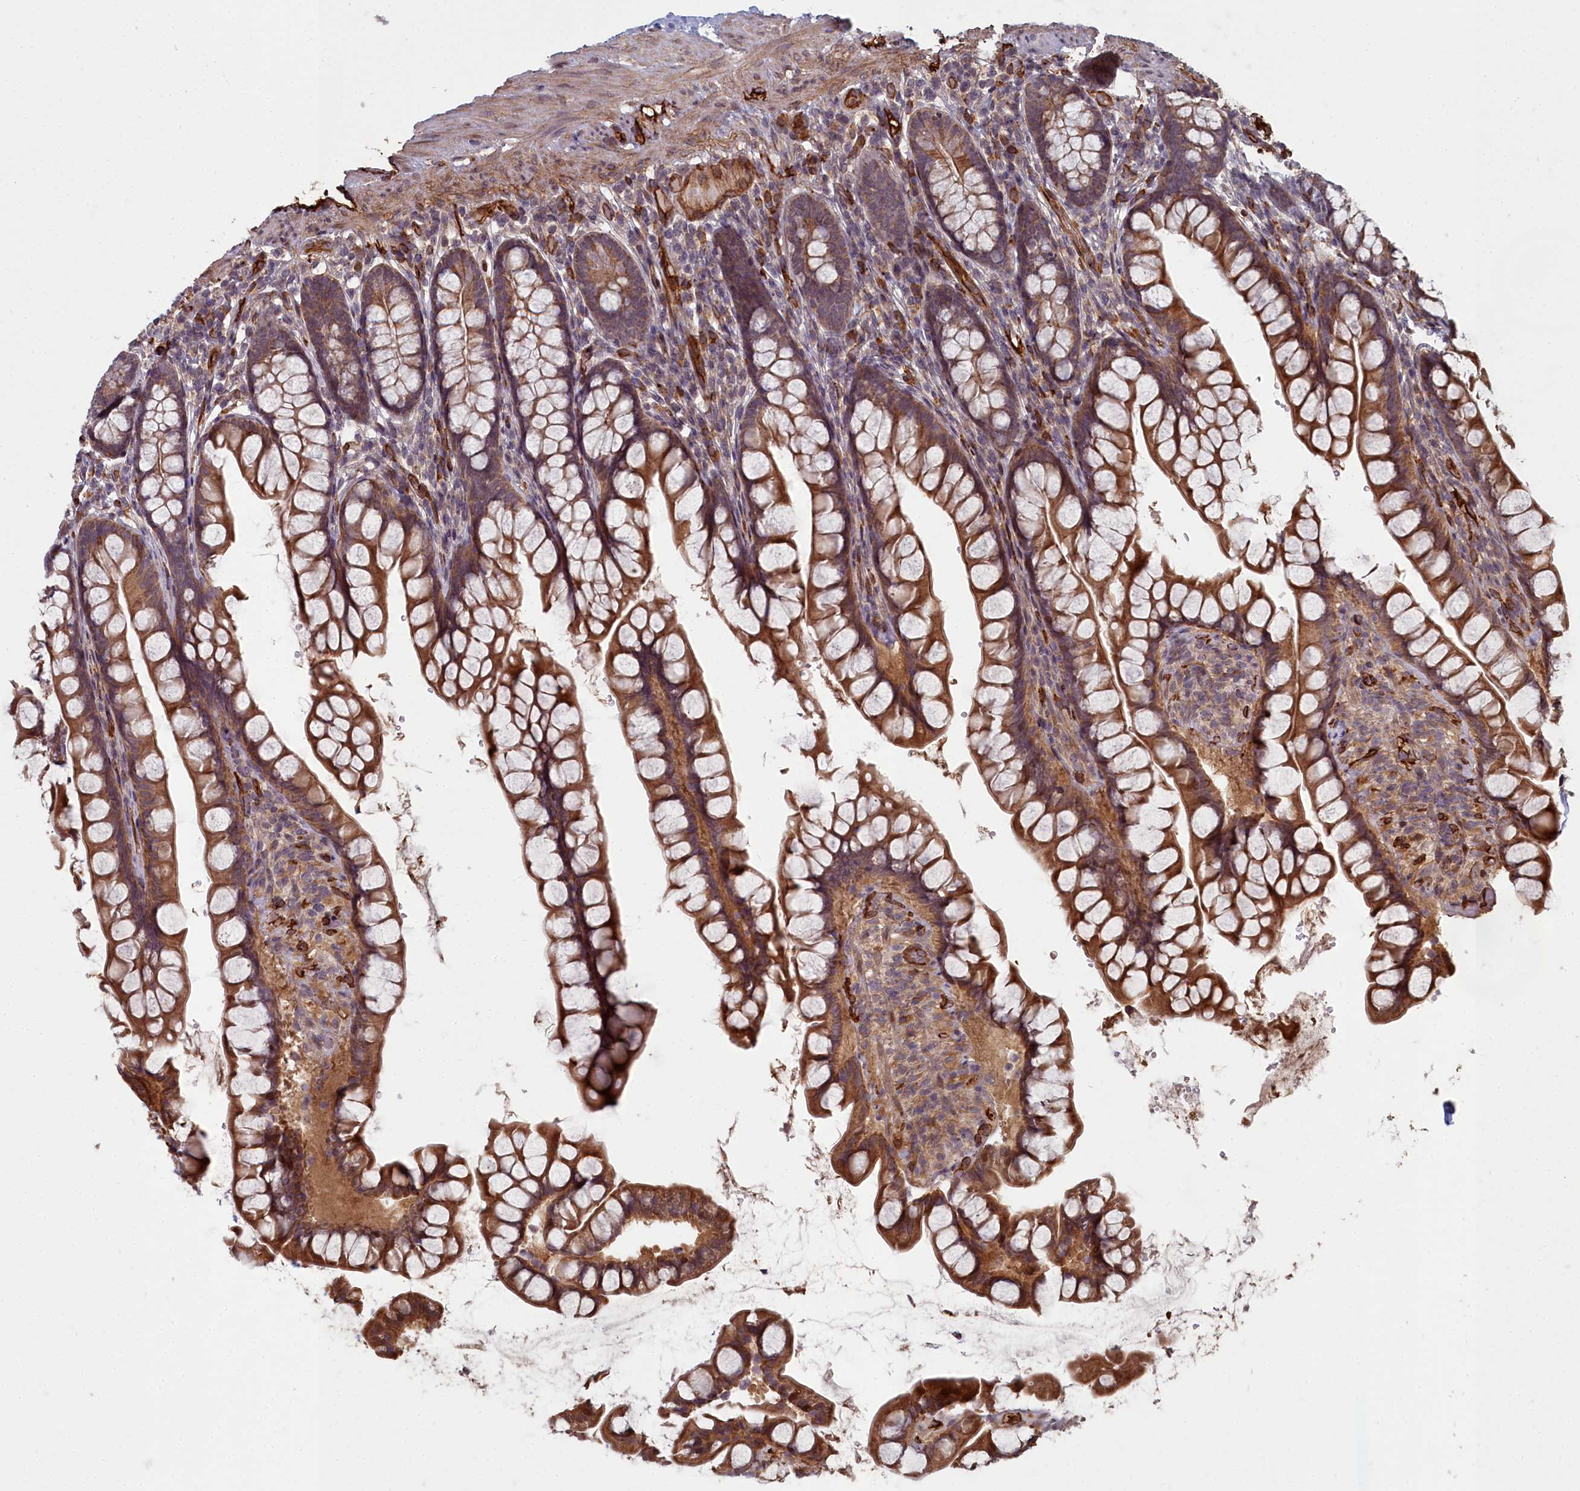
{"staining": {"intensity": "strong", "quantity": ">75%", "location": "cytoplasmic/membranous"}, "tissue": "small intestine", "cell_type": "Glandular cells", "image_type": "normal", "snomed": [{"axis": "morphology", "description": "Normal tissue, NOS"}, {"axis": "topography", "description": "Small intestine"}], "caption": "Immunohistochemical staining of unremarkable small intestine displays >75% levels of strong cytoplasmic/membranous protein positivity in about >75% of glandular cells.", "gene": "TSPYL4", "patient": {"sex": "male", "age": 70}}